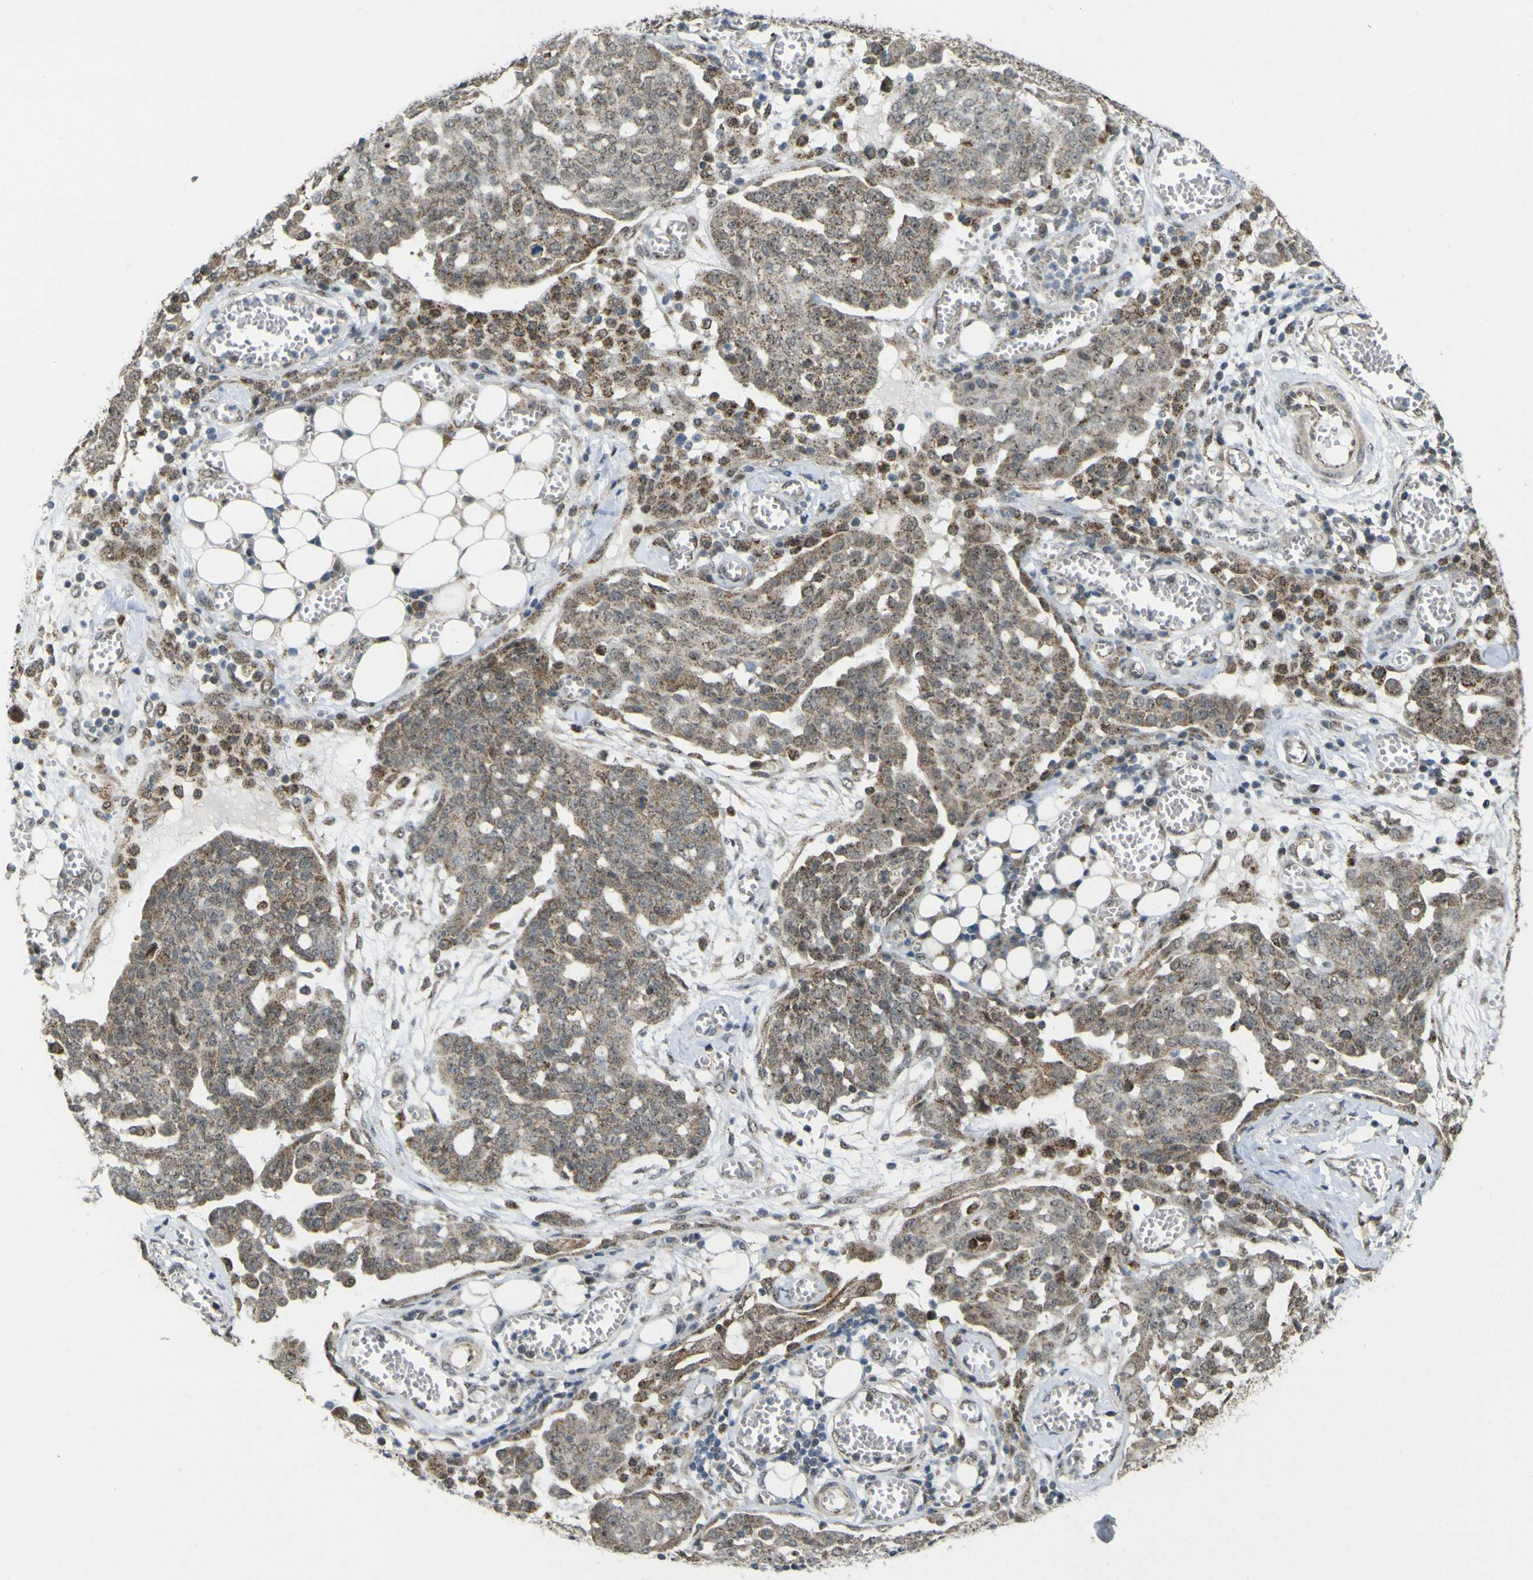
{"staining": {"intensity": "moderate", "quantity": ">75%", "location": "cytoplasmic/membranous"}, "tissue": "ovarian cancer", "cell_type": "Tumor cells", "image_type": "cancer", "snomed": [{"axis": "morphology", "description": "Cystadenocarcinoma, serous, NOS"}, {"axis": "topography", "description": "Soft tissue"}, {"axis": "topography", "description": "Ovary"}], "caption": "Immunohistochemistry histopathology image of neoplastic tissue: ovarian cancer (serous cystadenocarcinoma) stained using IHC displays medium levels of moderate protein expression localized specifically in the cytoplasmic/membranous of tumor cells, appearing as a cytoplasmic/membranous brown color.", "gene": "ACBD5", "patient": {"sex": "female", "age": 57}}